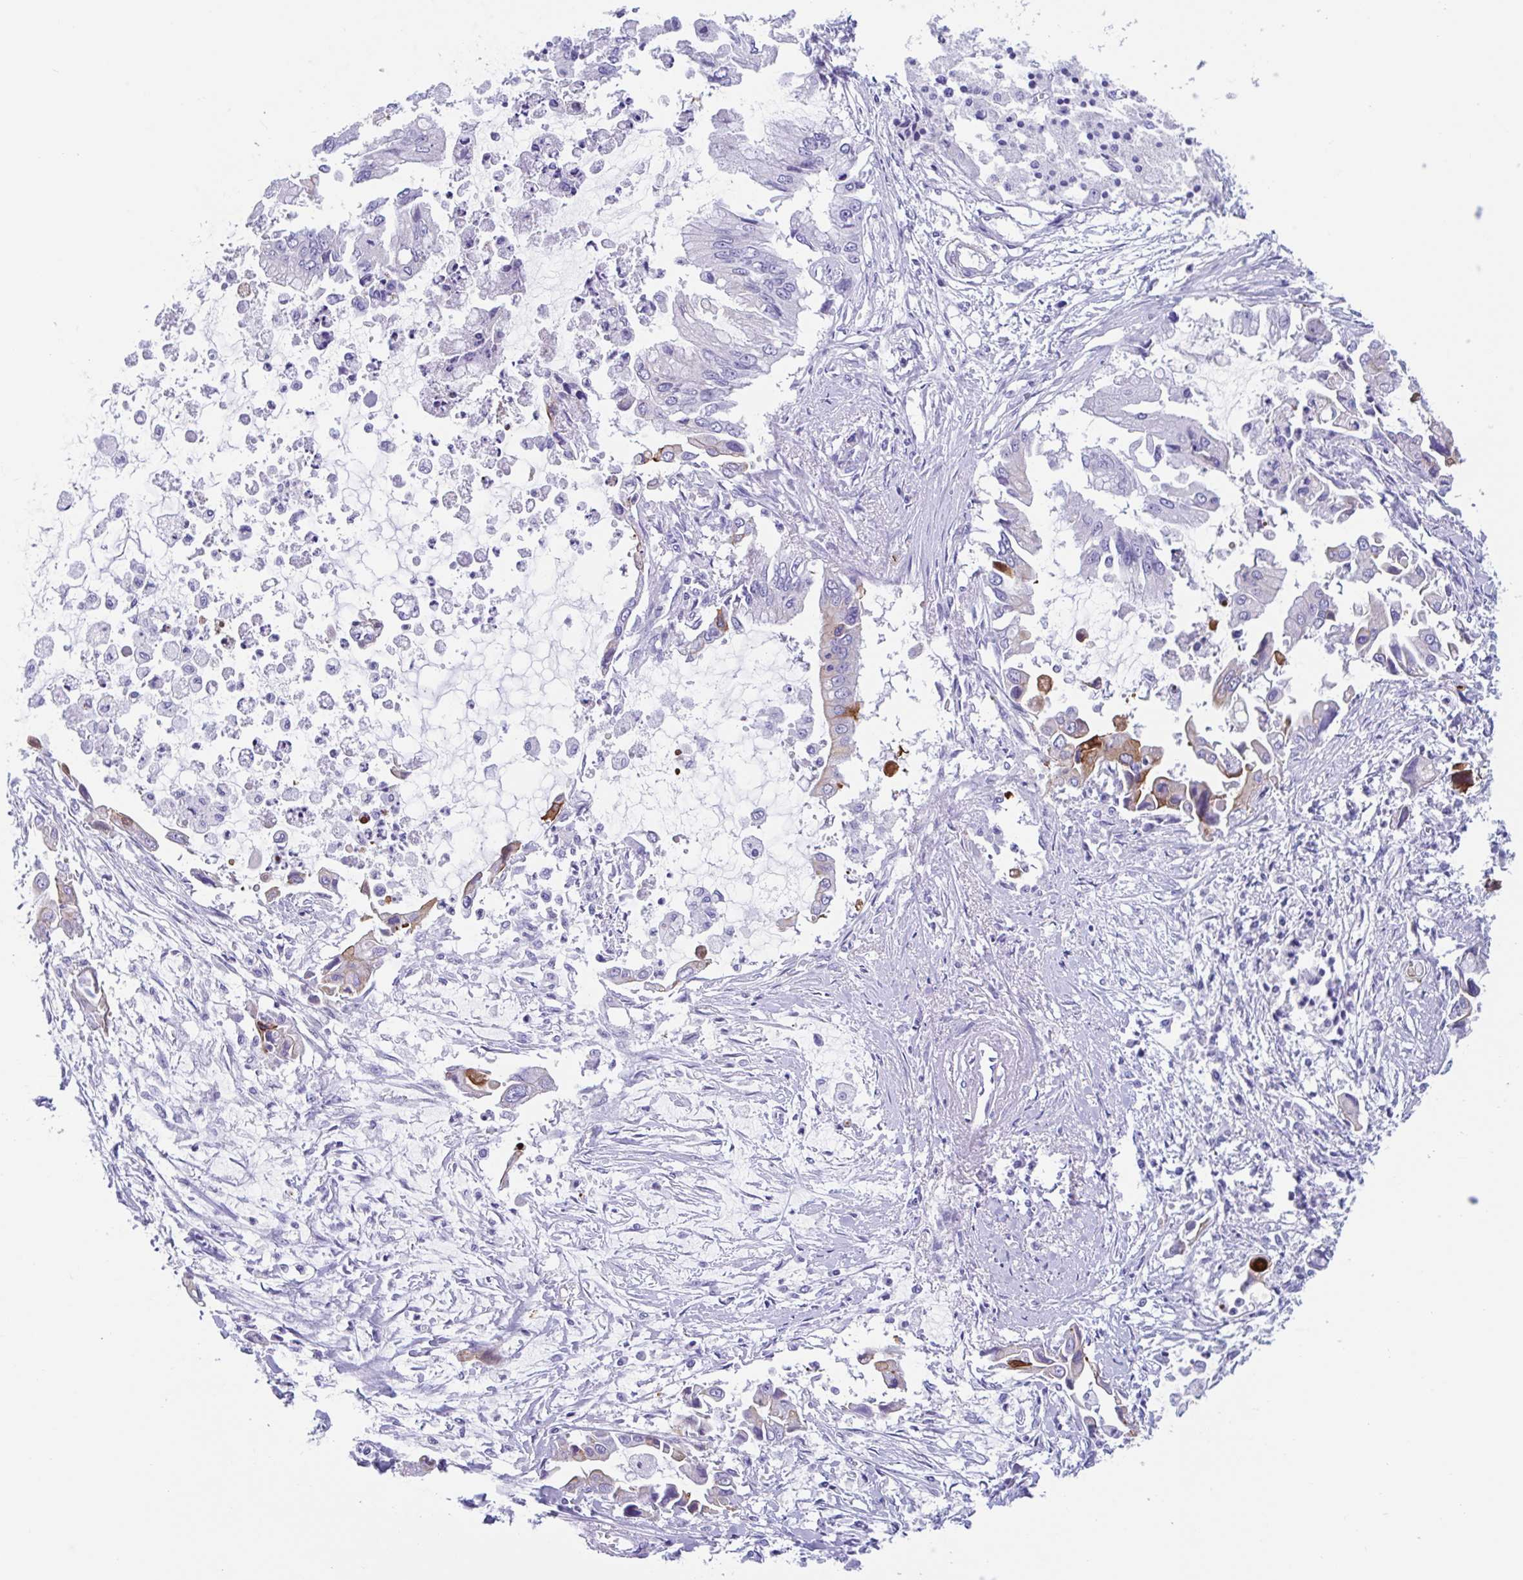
{"staining": {"intensity": "moderate", "quantity": "<25%", "location": "cytoplasmic/membranous"}, "tissue": "pancreatic cancer", "cell_type": "Tumor cells", "image_type": "cancer", "snomed": [{"axis": "morphology", "description": "Adenocarcinoma, NOS"}, {"axis": "topography", "description": "Pancreas"}], "caption": "Brown immunohistochemical staining in human pancreatic cancer displays moderate cytoplasmic/membranous staining in about <25% of tumor cells.", "gene": "OR6N2", "patient": {"sex": "male", "age": 84}}